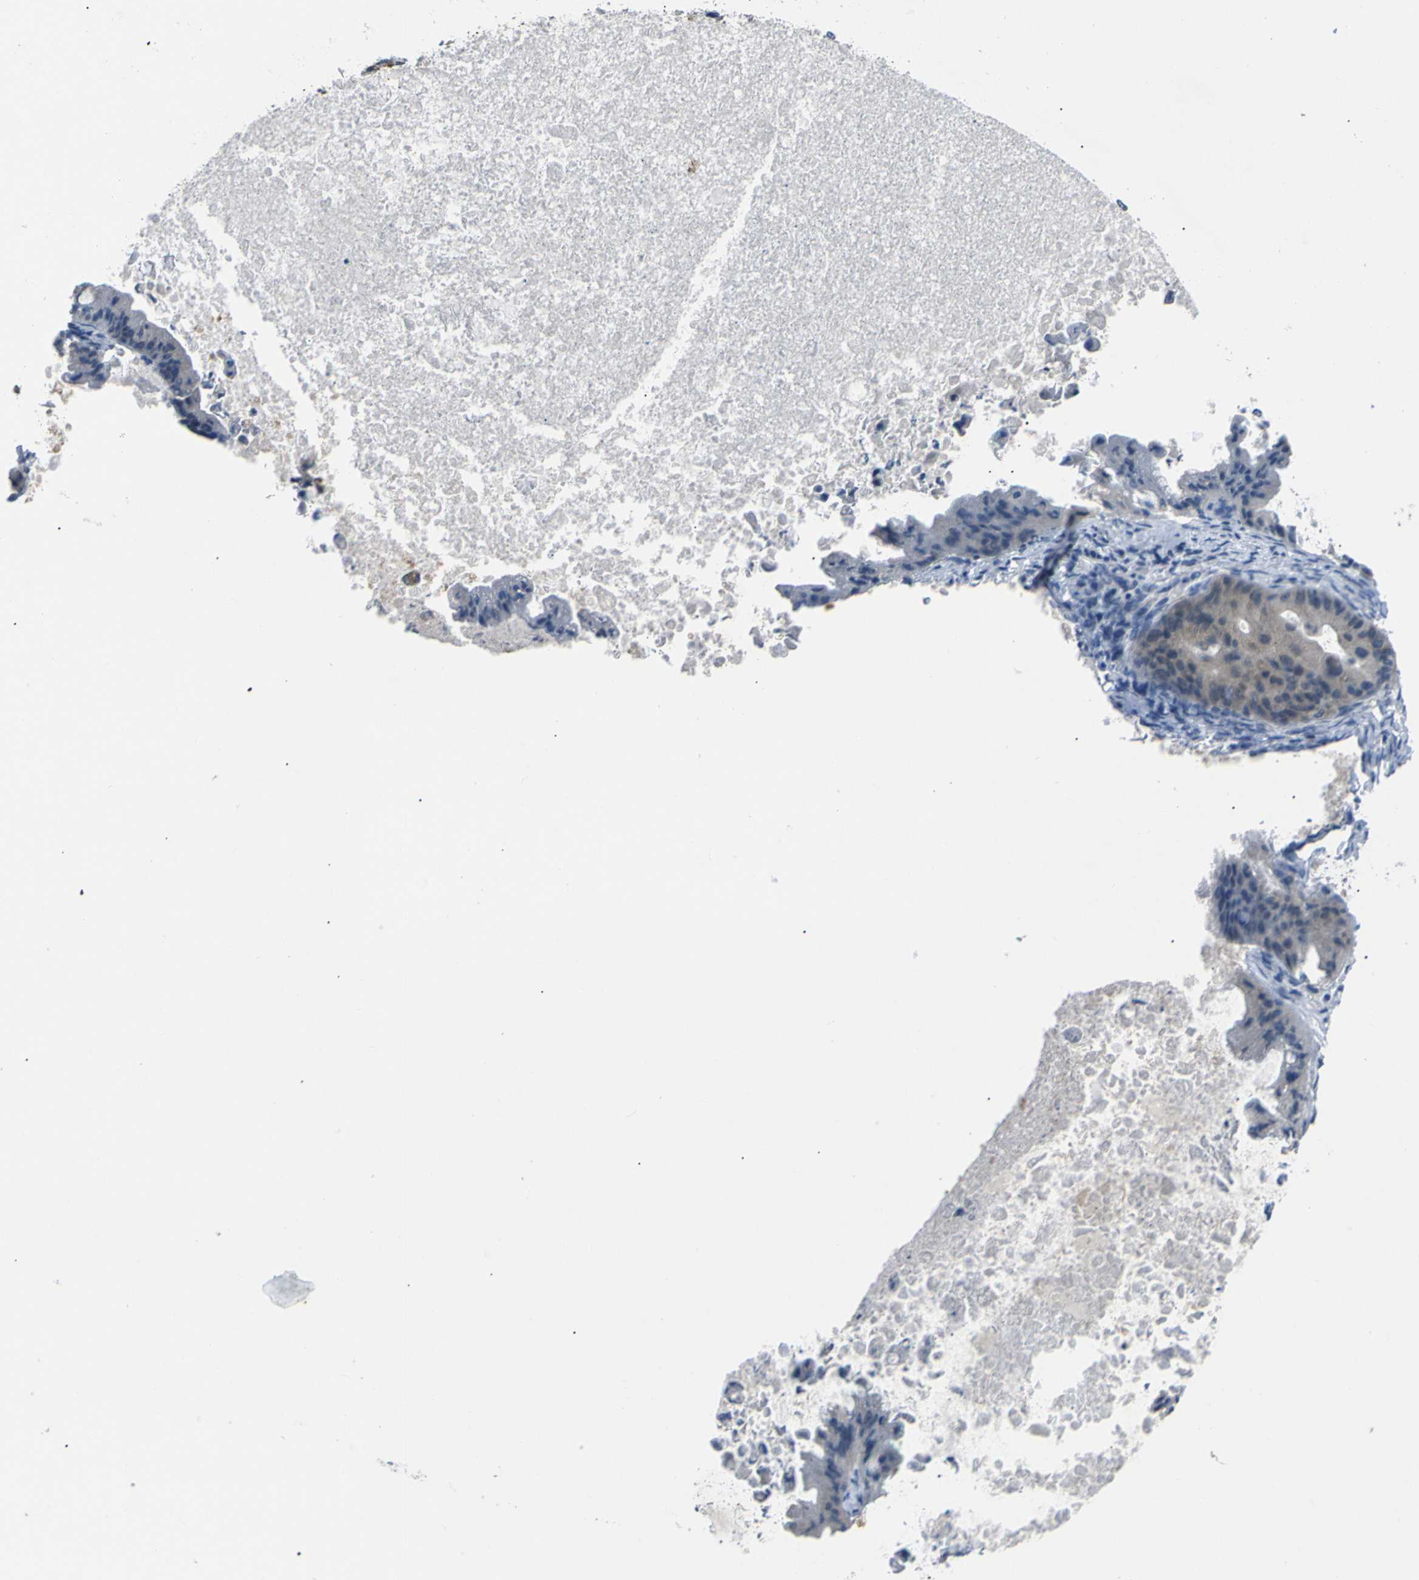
{"staining": {"intensity": "negative", "quantity": "none", "location": "none"}, "tissue": "ovarian cancer", "cell_type": "Tumor cells", "image_type": "cancer", "snomed": [{"axis": "morphology", "description": "Cystadenocarcinoma, mucinous, NOS"}, {"axis": "topography", "description": "Ovary"}], "caption": "Immunohistochemistry (IHC) photomicrograph of human ovarian cancer (mucinous cystadenocarcinoma) stained for a protein (brown), which reveals no staining in tumor cells. (DAB (3,3'-diaminobenzidine) immunohistochemistry (IHC) with hematoxylin counter stain).", "gene": "C6orf89", "patient": {"sex": "female", "age": 37}}